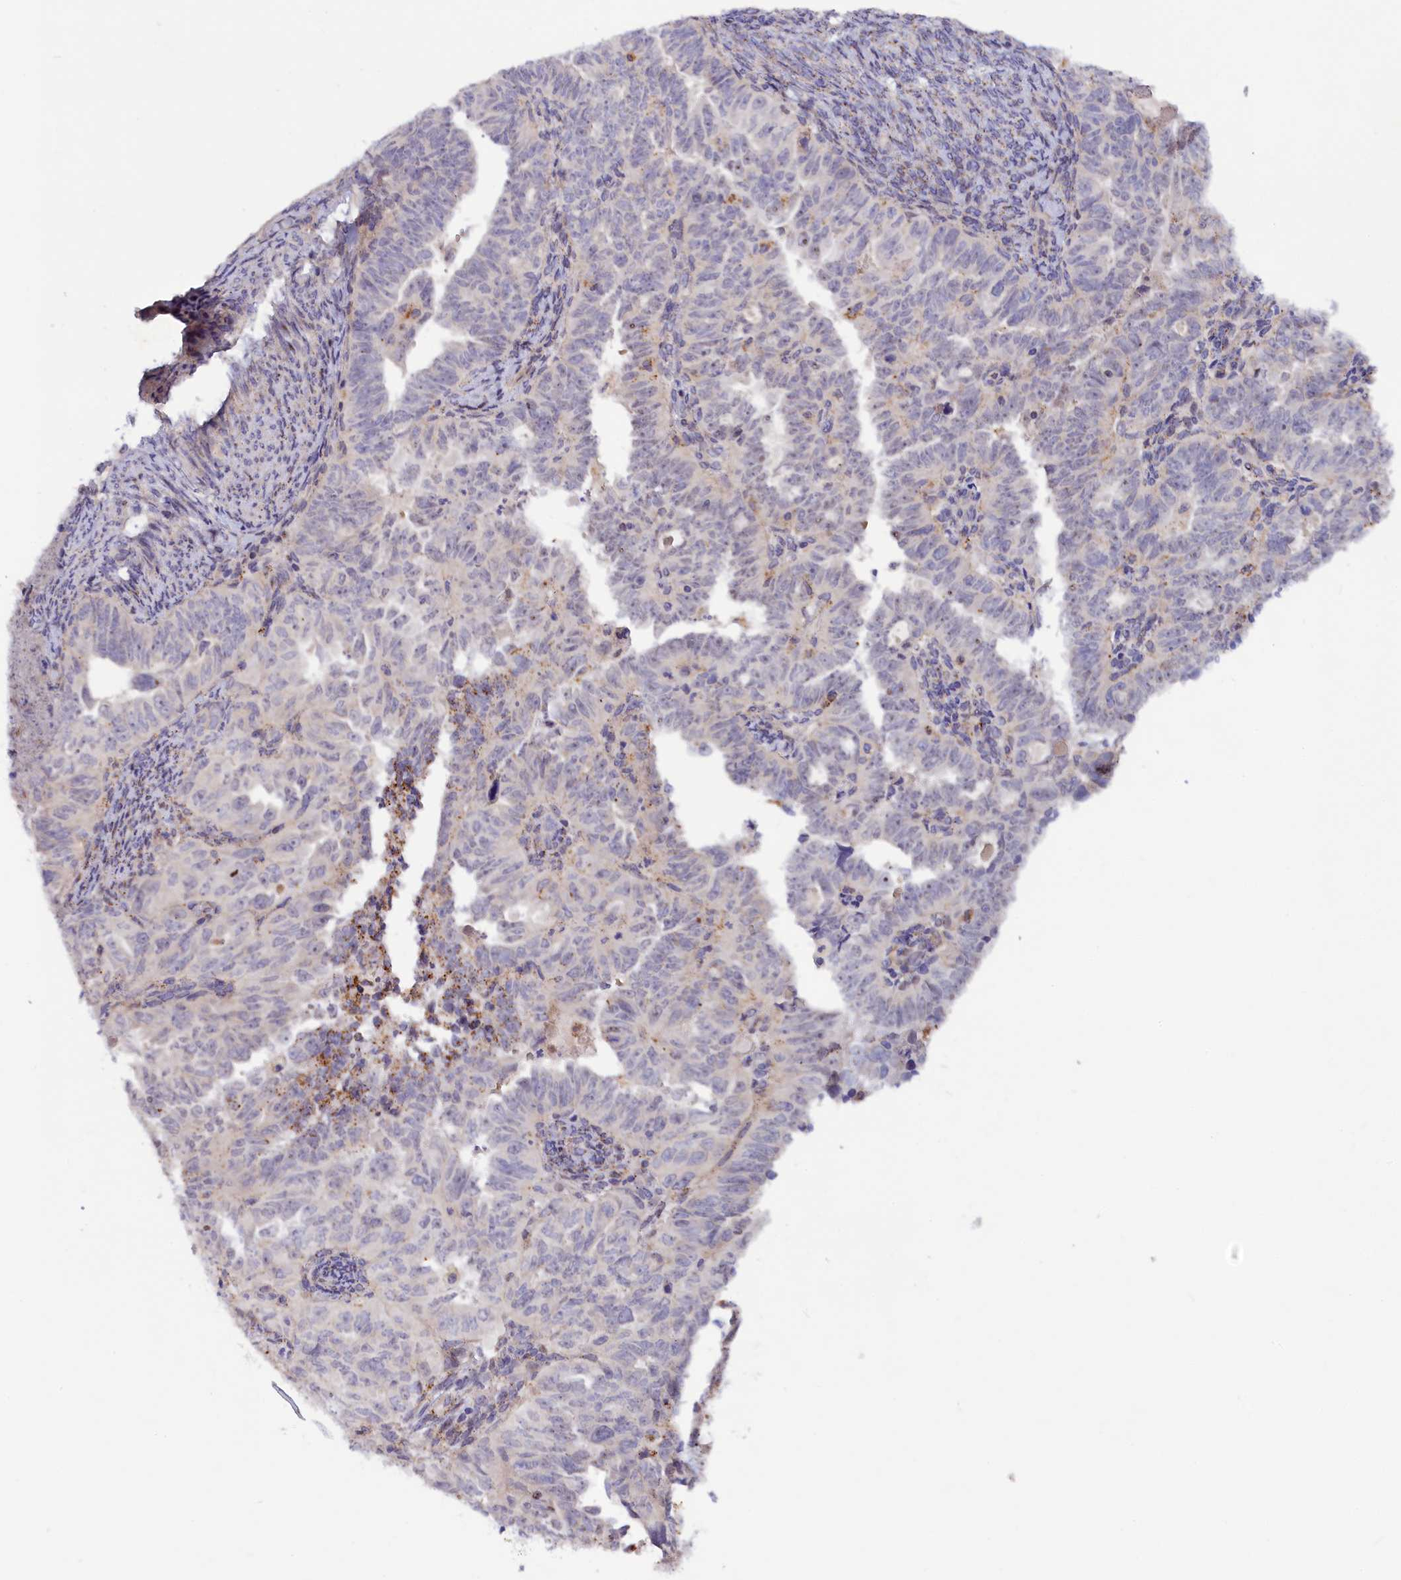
{"staining": {"intensity": "moderate", "quantity": "25%-75%", "location": "cytoplasmic/membranous"}, "tissue": "endometrial cancer", "cell_type": "Tumor cells", "image_type": "cancer", "snomed": [{"axis": "morphology", "description": "Adenocarcinoma, NOS"}, {"axis": "topography", "description": "Endometrium"}], "caption": "A medium amount of moderate cytoplasmic/membranous staining is seen in about 25%-75% of tumor cells in adenocarcinoma (endometrial) tissue. The protein is stained brown, and the nuclei are stained in blue (DAB IHC with brightfield microscopy, high magnification).", "gene": "HYKK", "patient": {"sex": "female", "age": 65}}